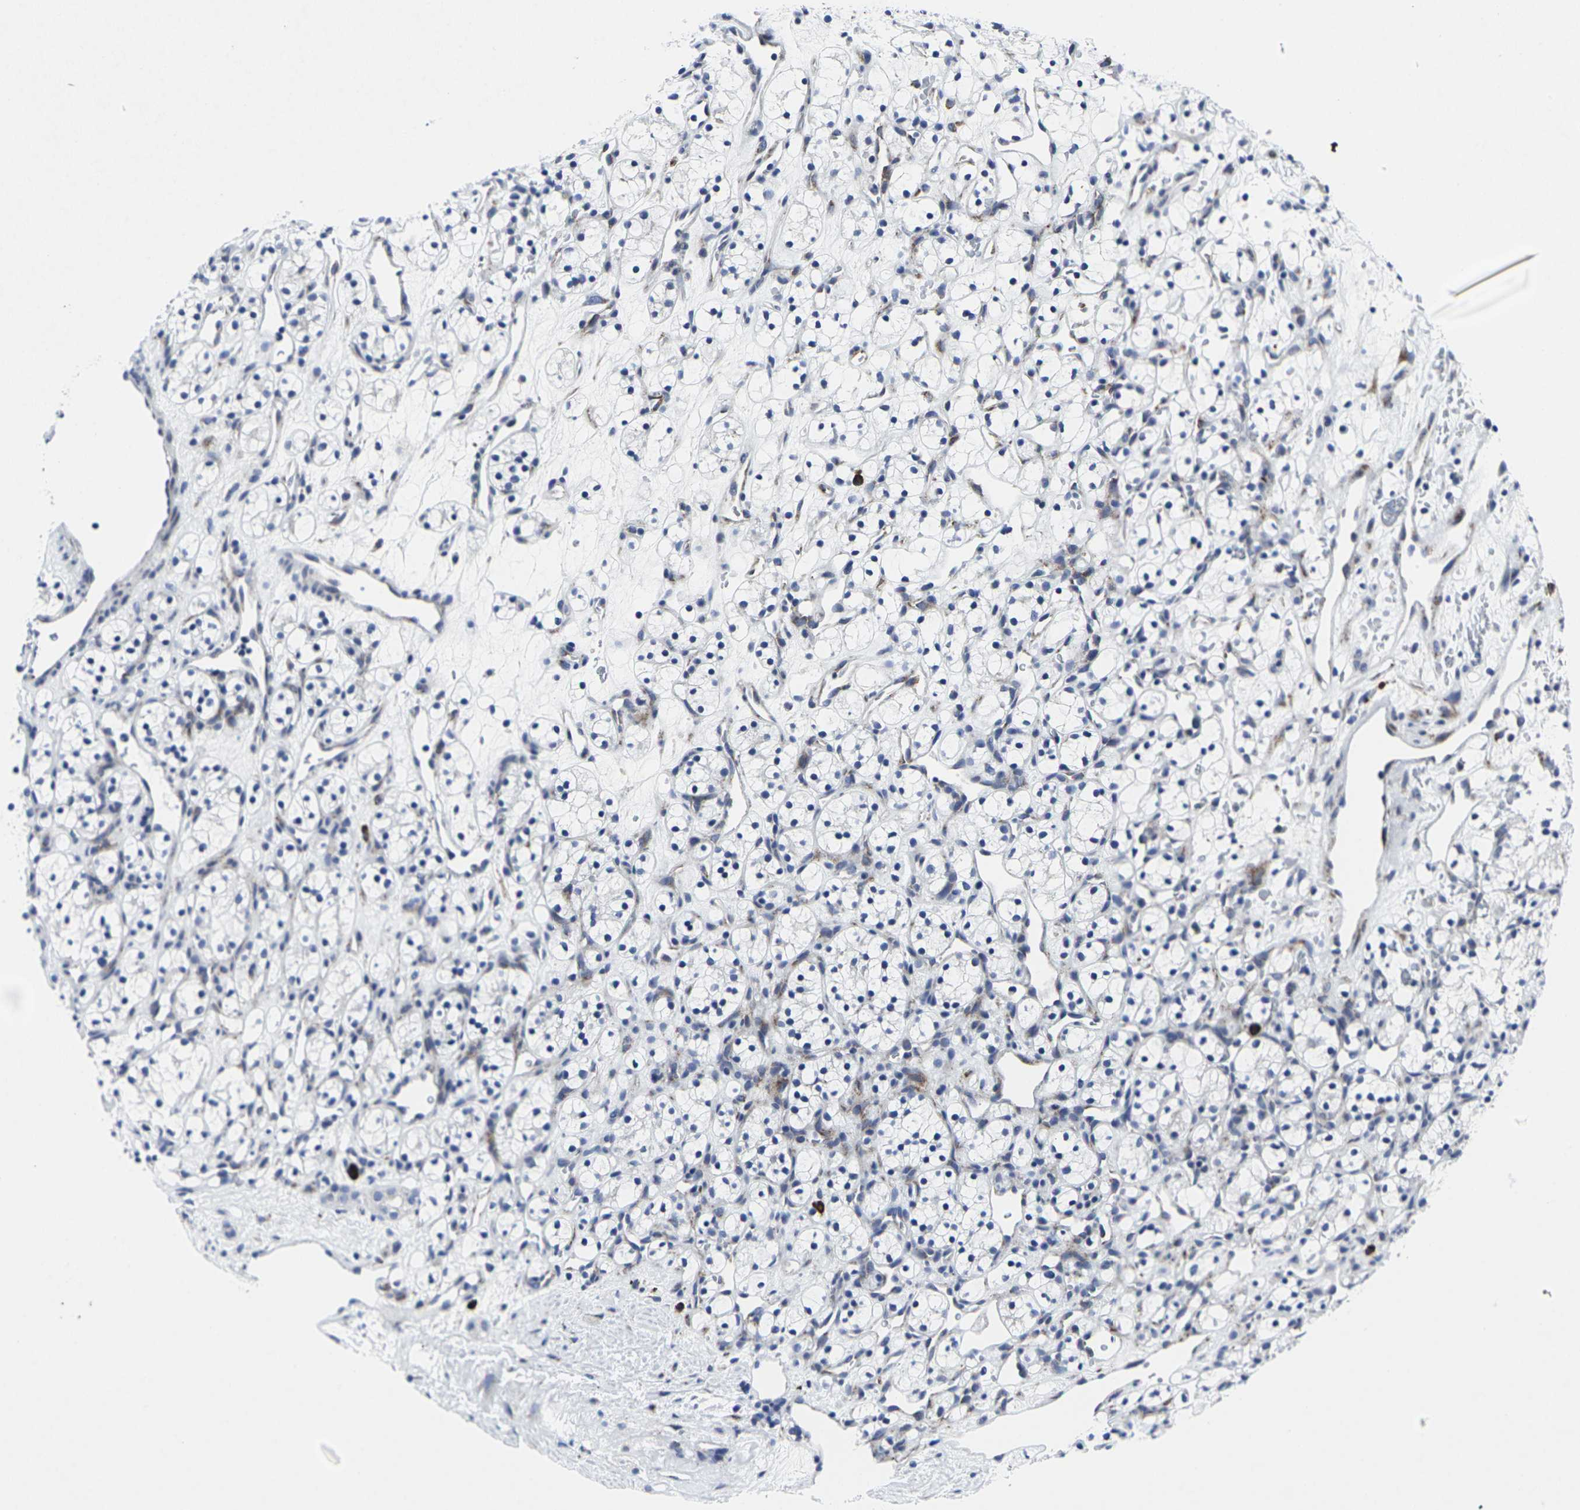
{"staining": {"intensity": "negative", "quantity": "none", "location": "none"}, "tissue": "renal cancer", "cell_type": "Tumor cells", "image_type": "cancer", "snomed": [{"axis": "morphology", "description": "Adenocarcinoma, NOS"}, {"axis": "topography", "description": "Kidney"}], "caption": "A high-resolution photomicrograph shows immunohistochemistry (IHC) staining of adenocarcinoma (renal), which demonstrates no significant expression in tumor cells.", "gene": "RPN1", "patient": {"sex": "female", "age": 60}}